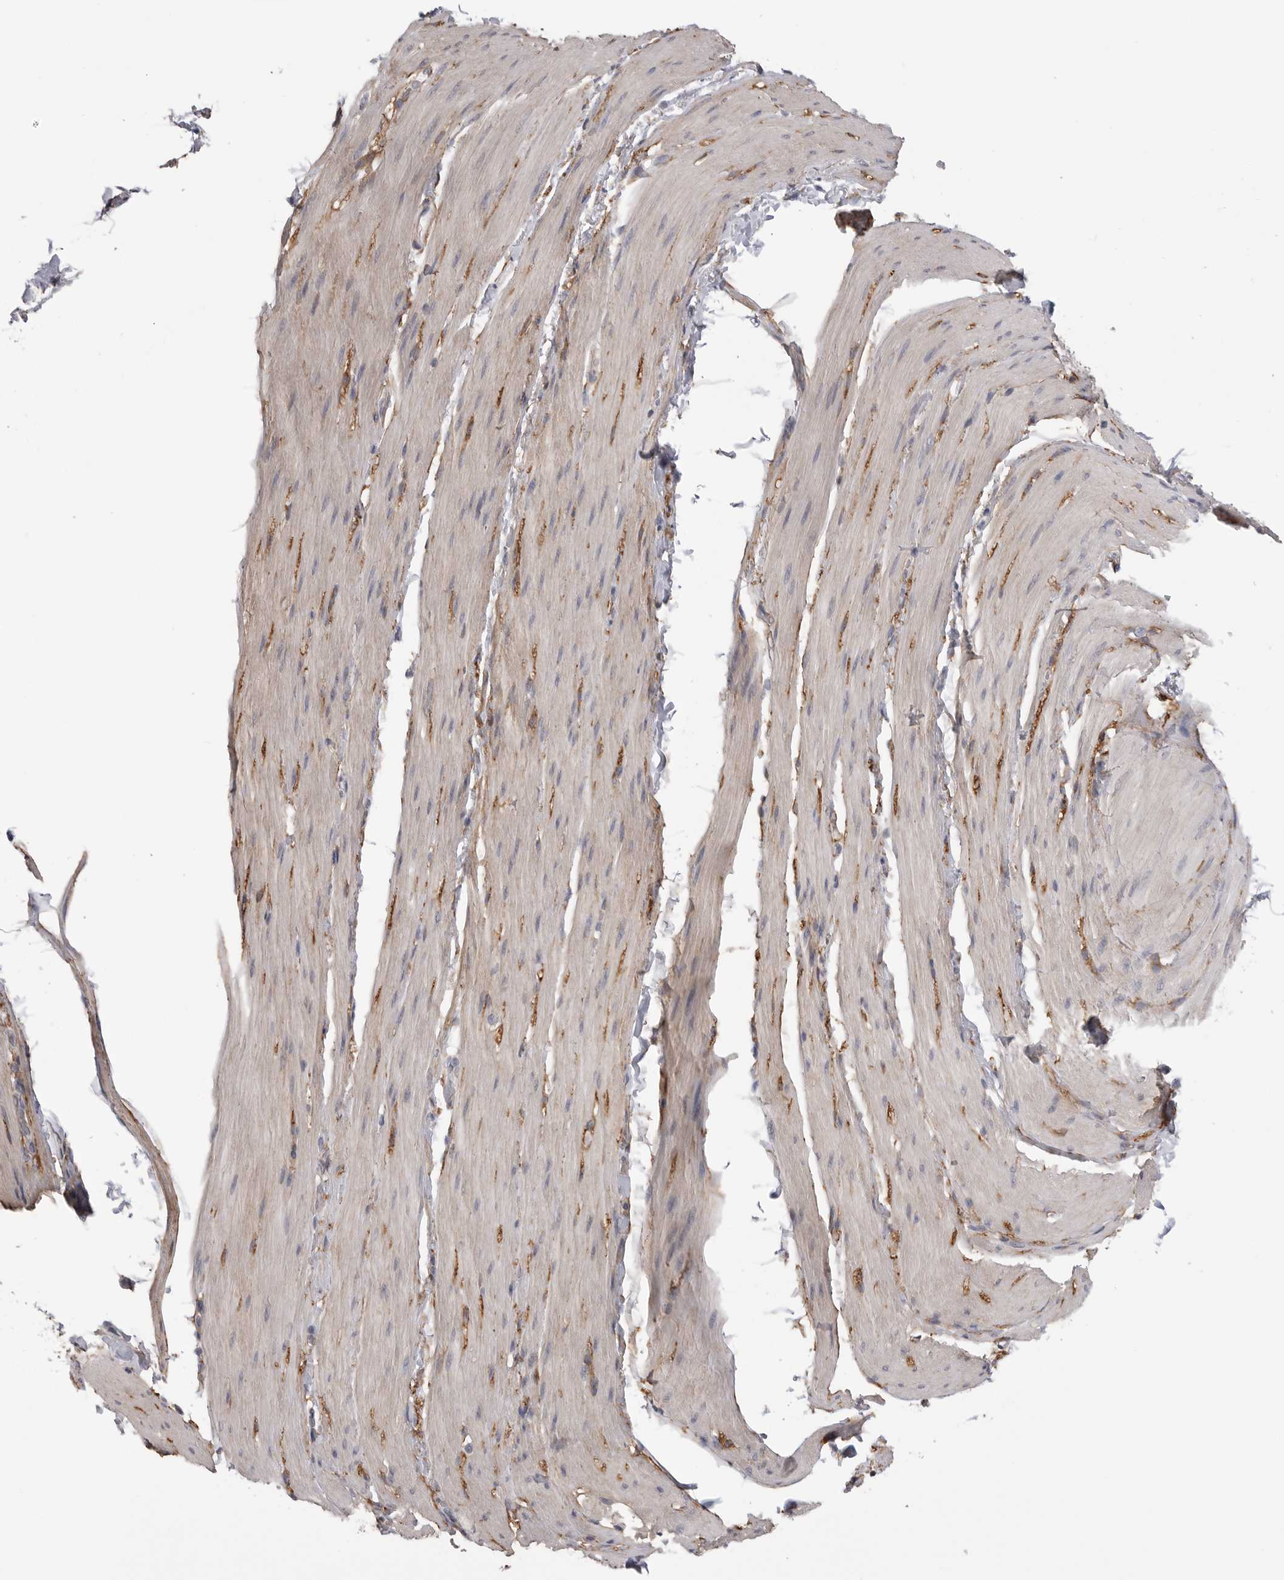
{"staining": {"intensity": "weak", "quantity": "25%-75%", "location": "cytoplasmic/membranous"}, "tissue": "smooth muscle", "cell_type": "Smooth muscle cells", "image_type": "normal", "snomed": [{"axis": "morphology", "description": "Normal tissue, NOS"}, {"axis": "topography", "description": "Smooth muscle"}, {"axis": "topography", "description": "Small intestine"}], "caption": "An IHC photomicrograph of benign tissue is shown. Protein staining in brown labels weak cytoplasmic/membranous positivity in smooth muscle within smooth muscle cells. (DAB = brown stain, brightfield microscopy at high magnification).", "gene": "AKAP12", "patient": {"sex": "female", "age": 84}}